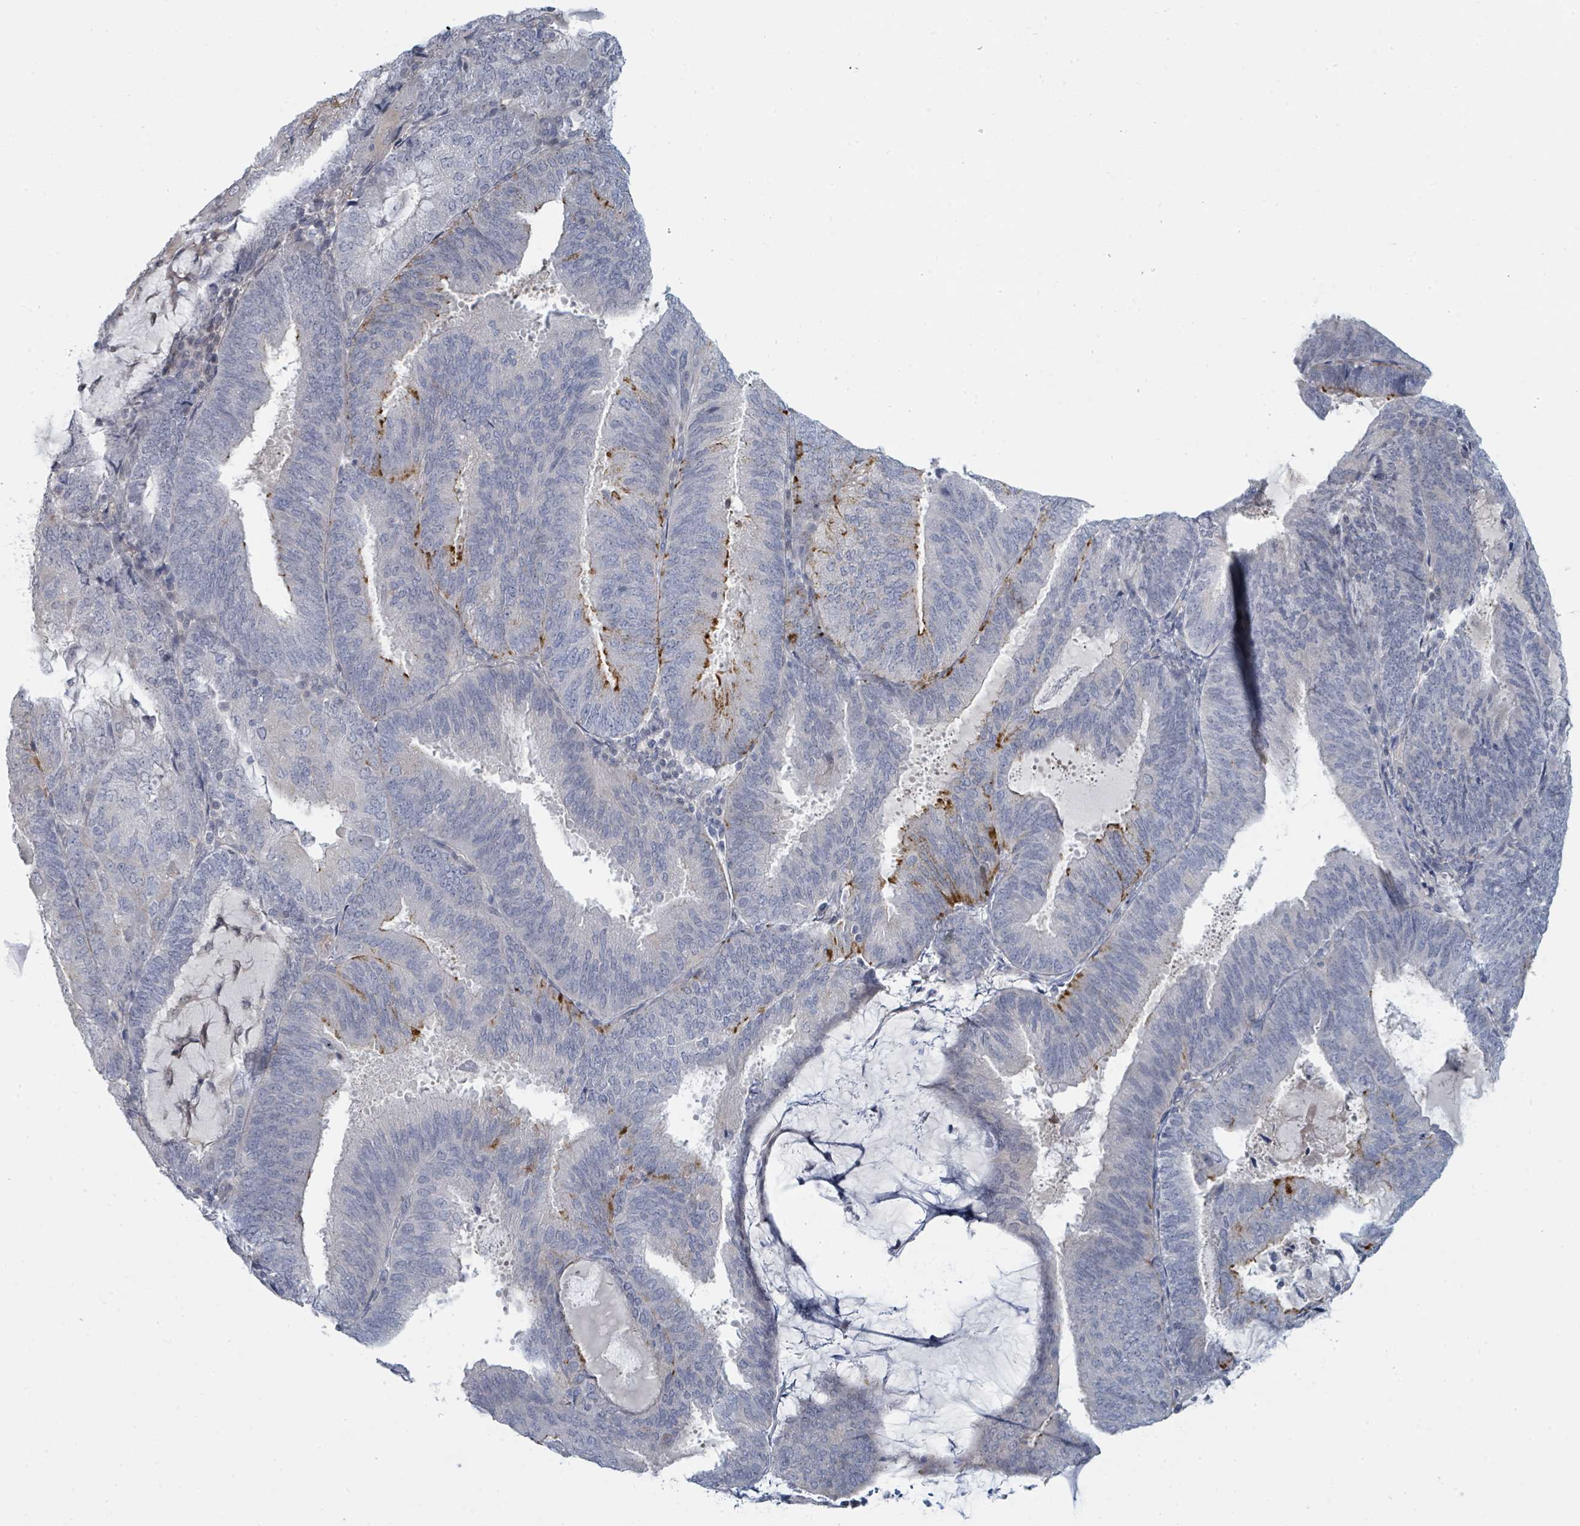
{"staining": {"intensity": "strong", "quantity": "<25%", "location": "cytoplasmic/membranous"}, "tissue": "endometrial cancer", "cell_type": "Tumor cells", "image_type": "cancer", "snomed": [{"axis": "morphology", "description": "Adenocarcinoma, NOS"}, {"axis": "topography", "description": "Endometrium"}], "caption": "Immunohistochemical staining of human endometrial cancer displays medium levels of strong cytoplasmic/membranous protein expression in approximately <25% of tumor cells.", "gene": "SLC25A45", "patient": {"sex": "female", "age": 81}}